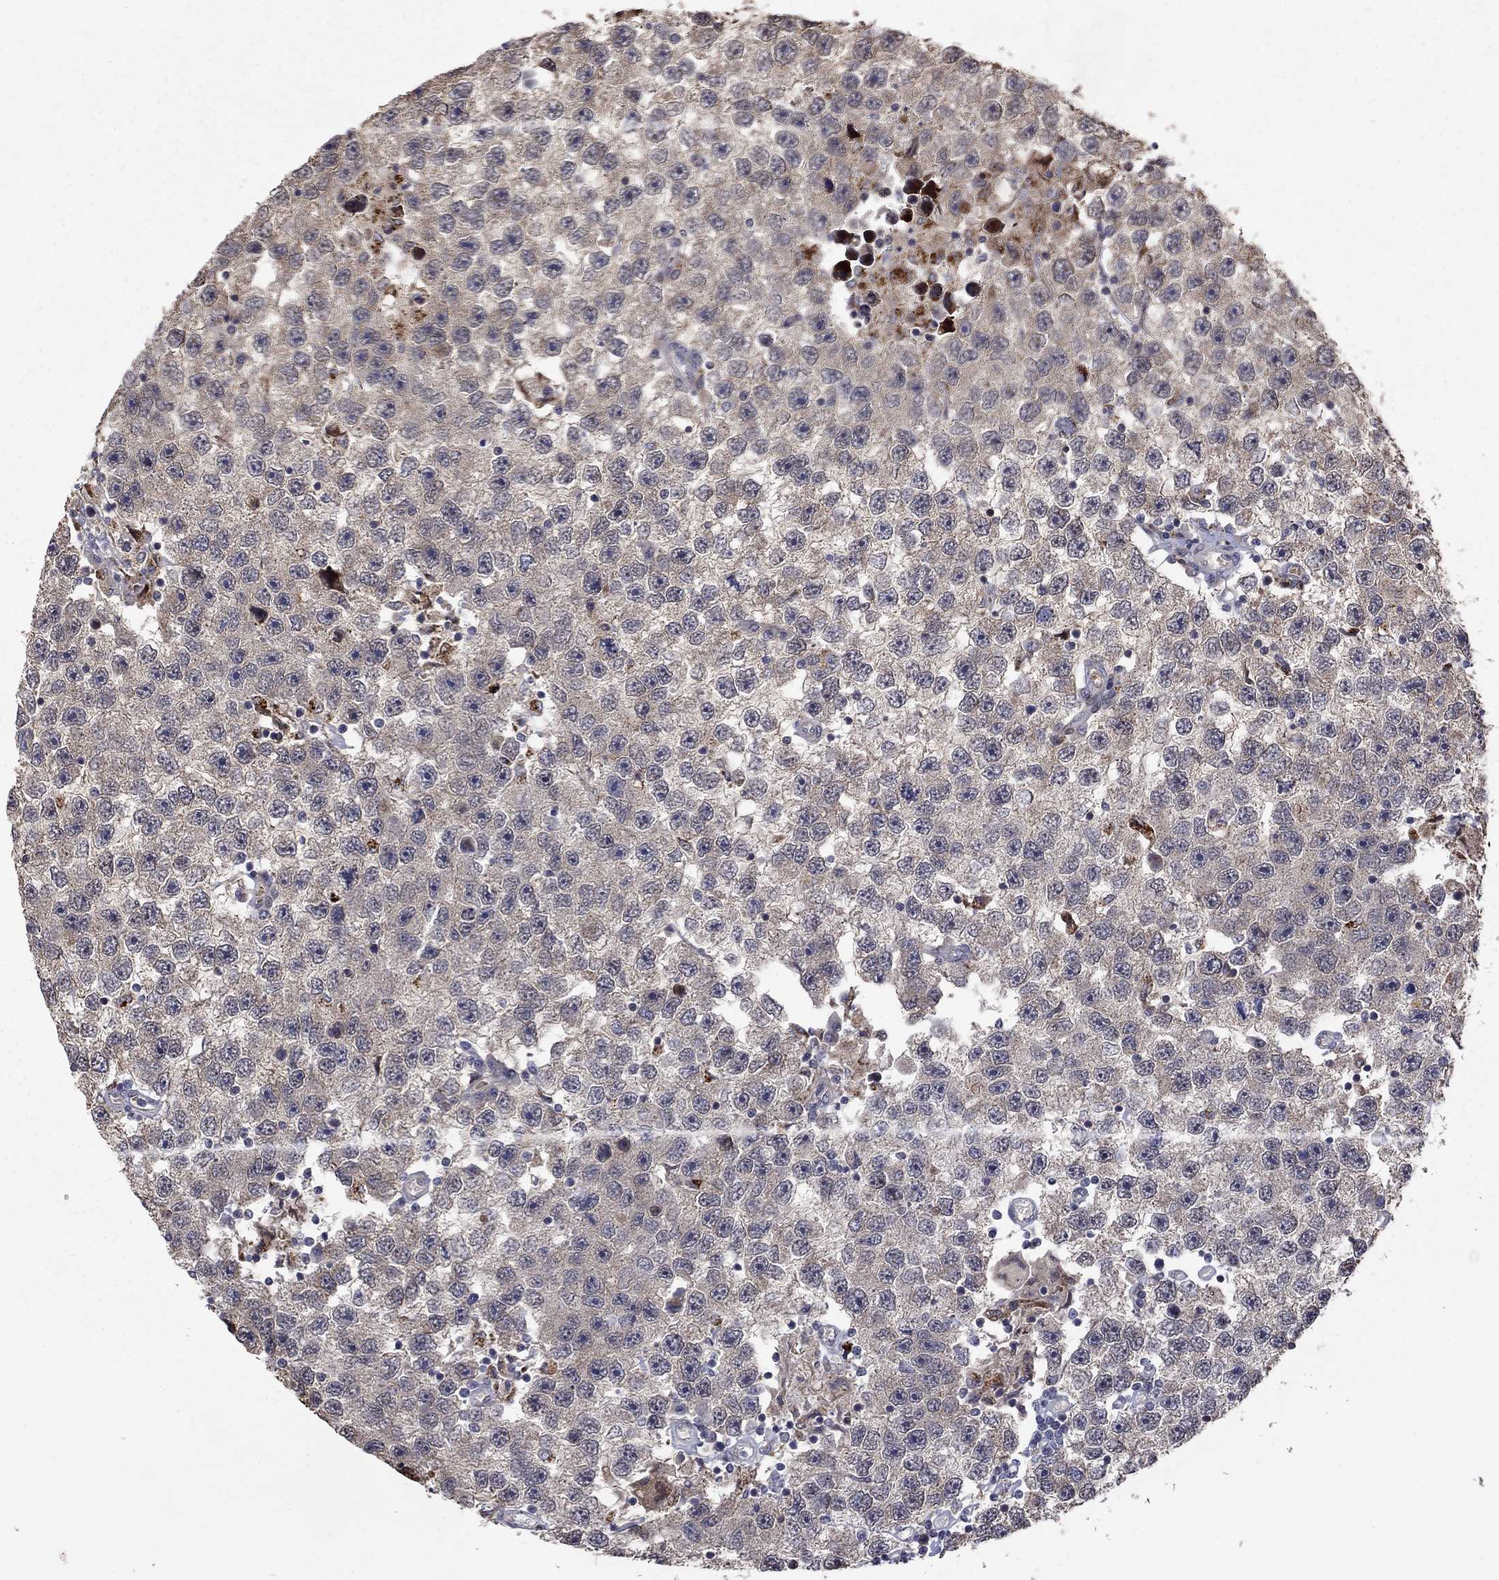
{"staining": {"intensity": "weak", "quantity": "25%-75%", "location": "cytoplasmic/membranous"}, "tissue": "testis cancer", "cell_type": "Tumor cells", "image_type": "cancer", "snomed": [{"axis": "morphology", "description": "Seminoma, NOS"}, {"axis": "topography", "description": "Testis"}], "caption": "Immunohistochemistry (IHC) of testis cancer demonstrates low levels of weak cytoplasmic/membranous expression in approximately 25%-75% of tumor cells.", "gene": "LPCAT4", "patient": {"sex": "male", "age": 26}}